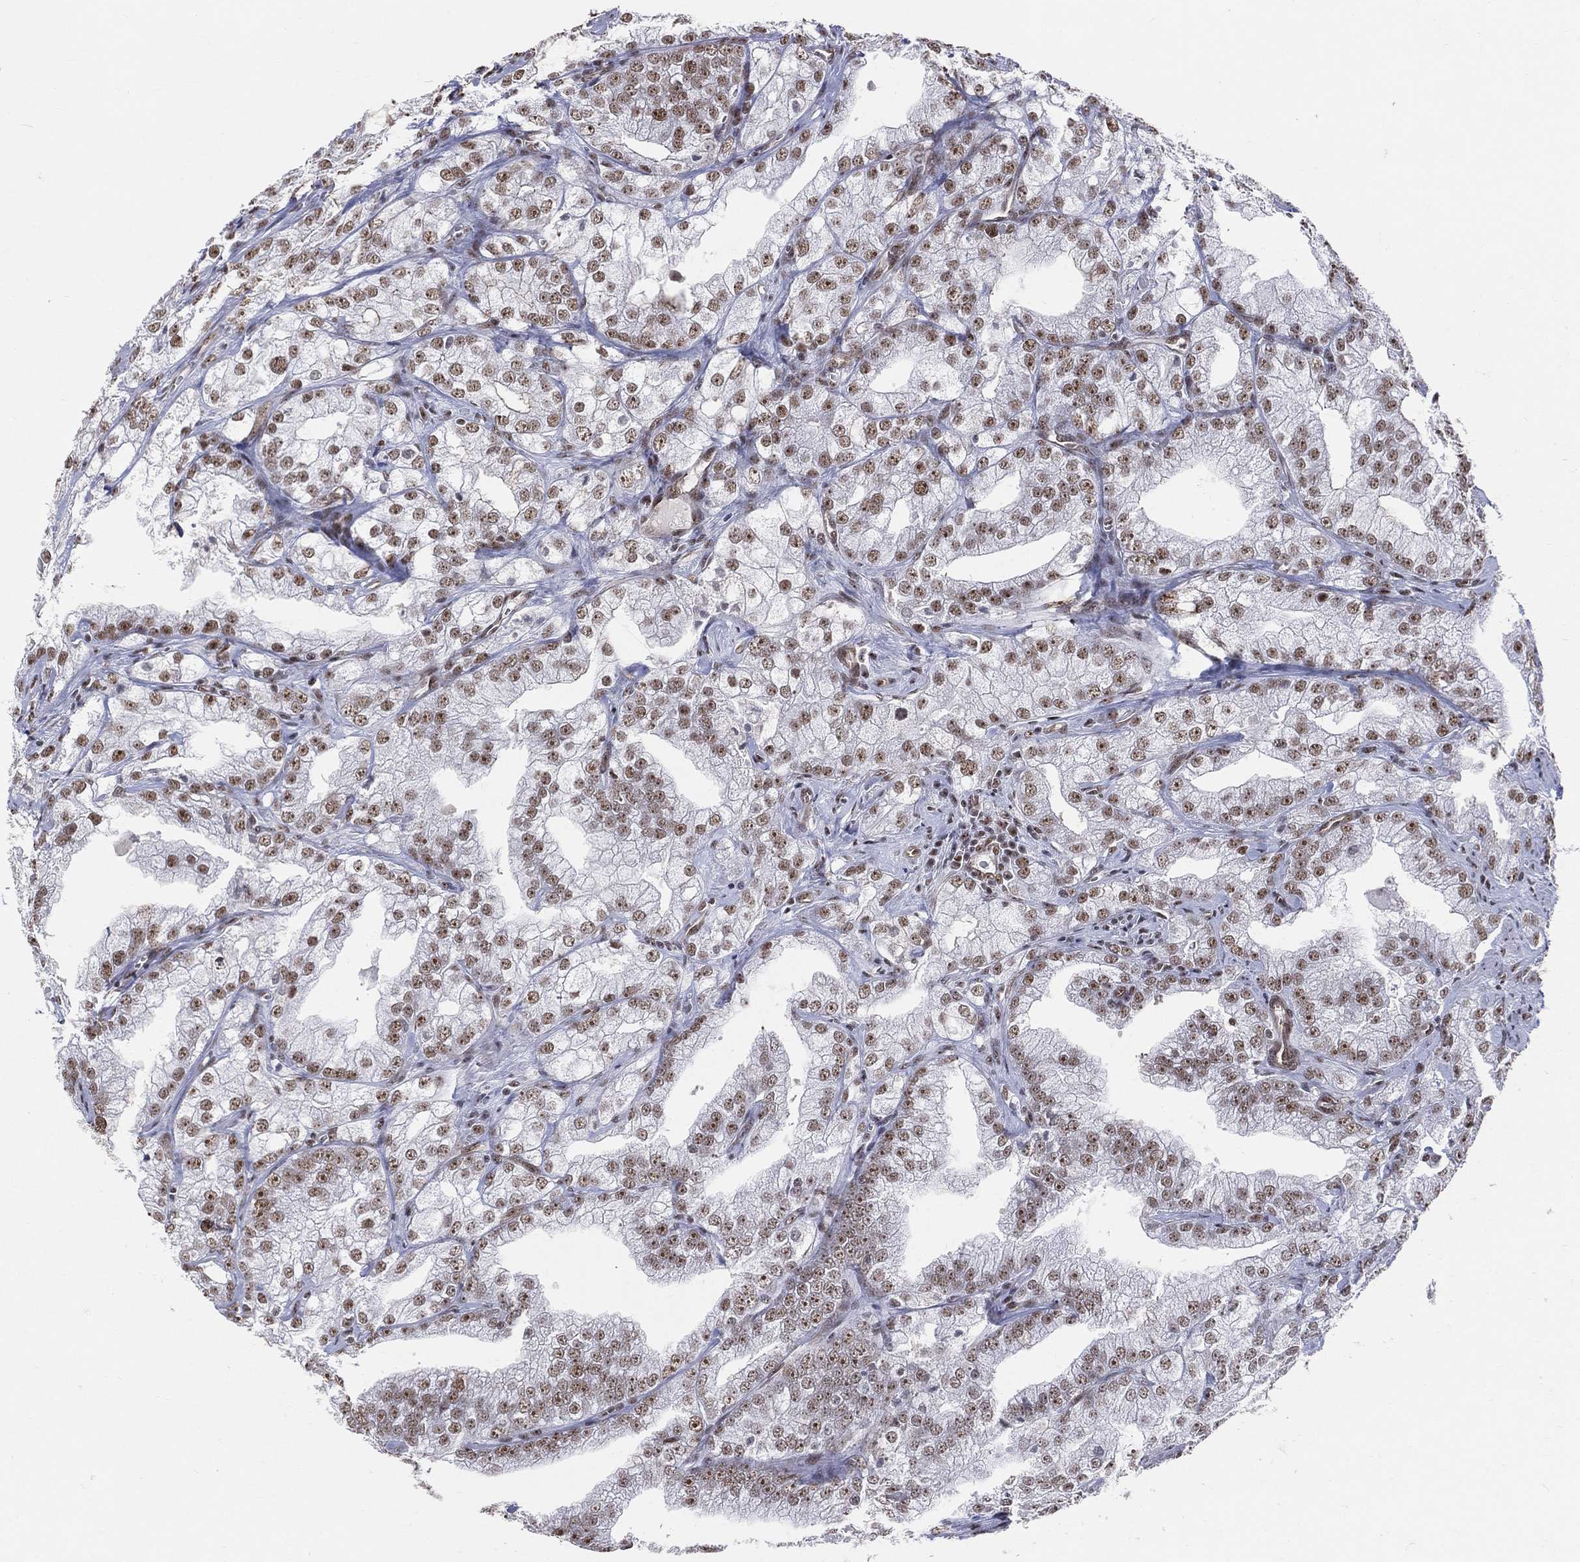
{"staining": {"intensity": "moderate", "quantity": "25%-75%", "location": "nuclear"}, "tissue": "prostate cancer", "cell_type": "Tumor cells", "image_type": "cancer", "snomed": [{"axis": "morphology", "description": "Adenocarcinoma, NOS"}, {"axis": "topography", "description": "Prostate"}], "caption": "A high-resolution photomicrograph shows IHC staining of prostate adenocarcinoma, which demonstrates moderate nuclear expression in approximately 25%-75% of tumor cells.", "gene": "CDK7", "patient": {"sex": "male", "age": 70}}